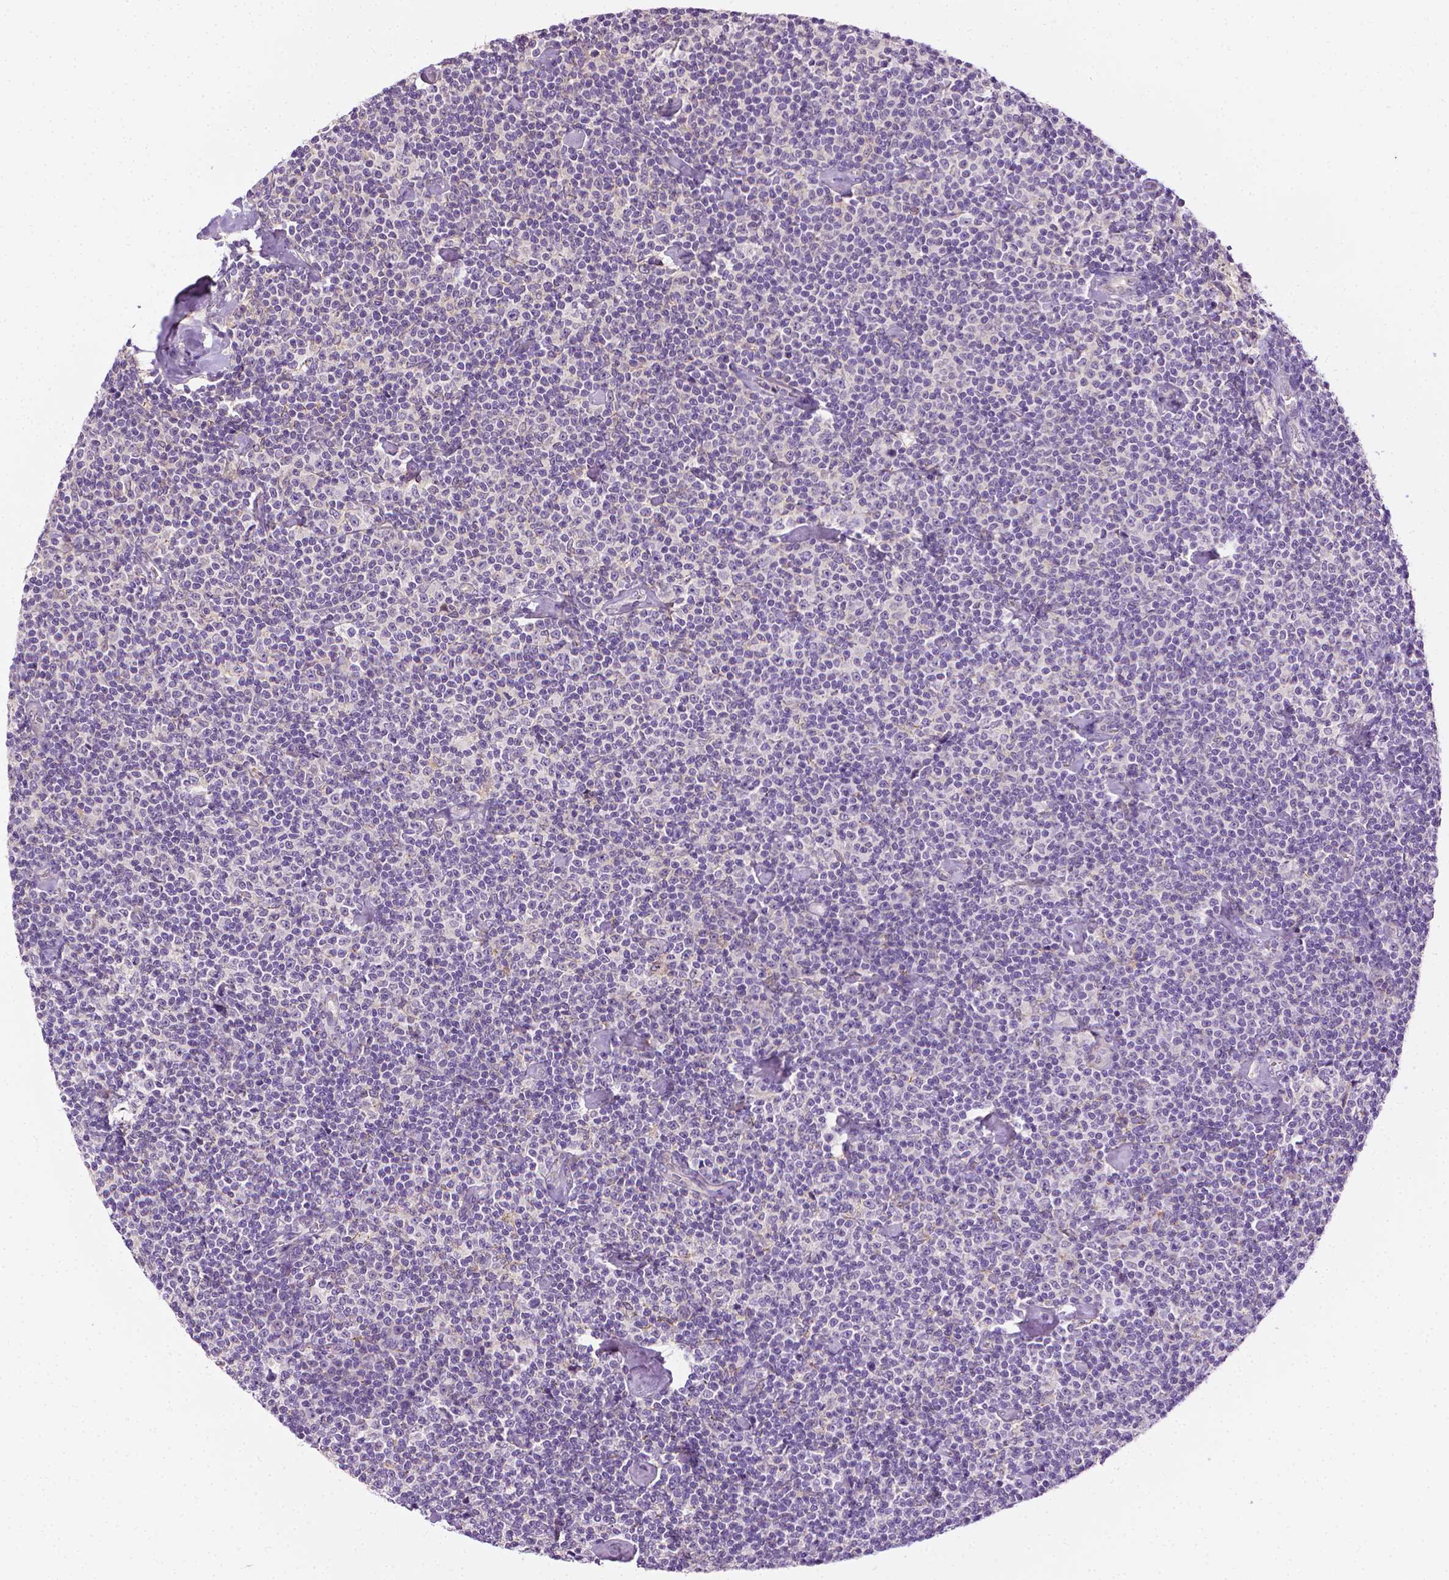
{"staining": {"intensity": "negative", "quantity": "none", "location": "none"}, "tissue": "lymphoma", "cell_type": "Tumor cells", "image_type": "cancer", "snomed": [{"axis": "morphology", "description": "Malignant lymphoma, non-Hodgkin's type, Low grade"}, {"axis": "topography", "description": "Lymph node"}], "caption": "Immunohistochemistry (IHC) of human malignant lymphoma, non-Hodgkin's type (low-grade) demonstrates no positivity in tumor cells.", "gene": "MCOLN3", "patient": {"sex": "male", "age": 81}}